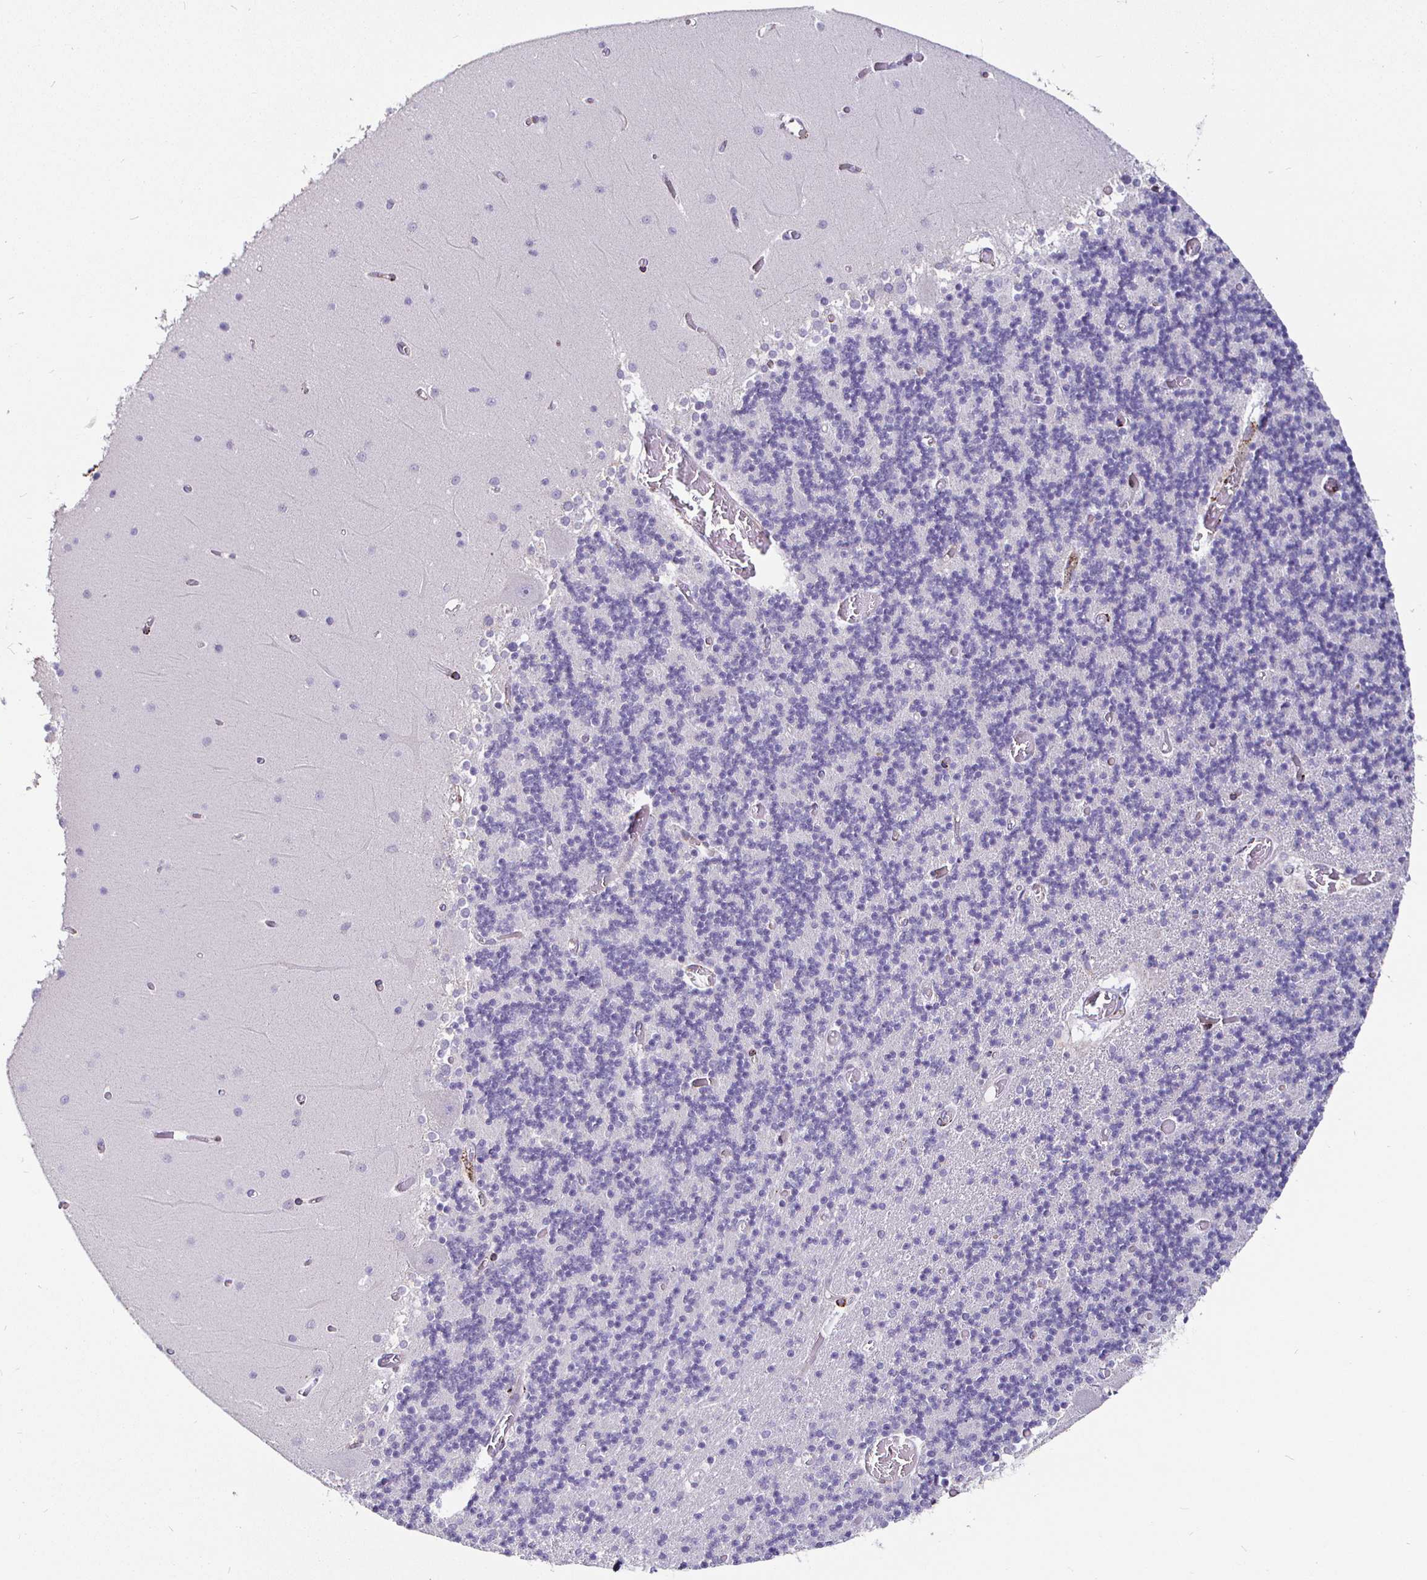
{"staining": {"intensity": "negative", "quantity": "none", "location": "none"}, "tissue": "cerebellum", "cell_type": "Cells in granular layer", "image_type": "normal", "snomed": [{"axis": "morphology", "description": "Normal tissue, NOS"}, {"axis": "topography", "description": "Cerebellum"}], "caption": "High power microscopy histopathology image of an immunohistochemistry (IHC) micrograph of unremarkable cerebellum, revealing no significant positivity in cells in granular layer.", "gene": "P4HA2", "patient": {"sex": "female", "age": 28}}